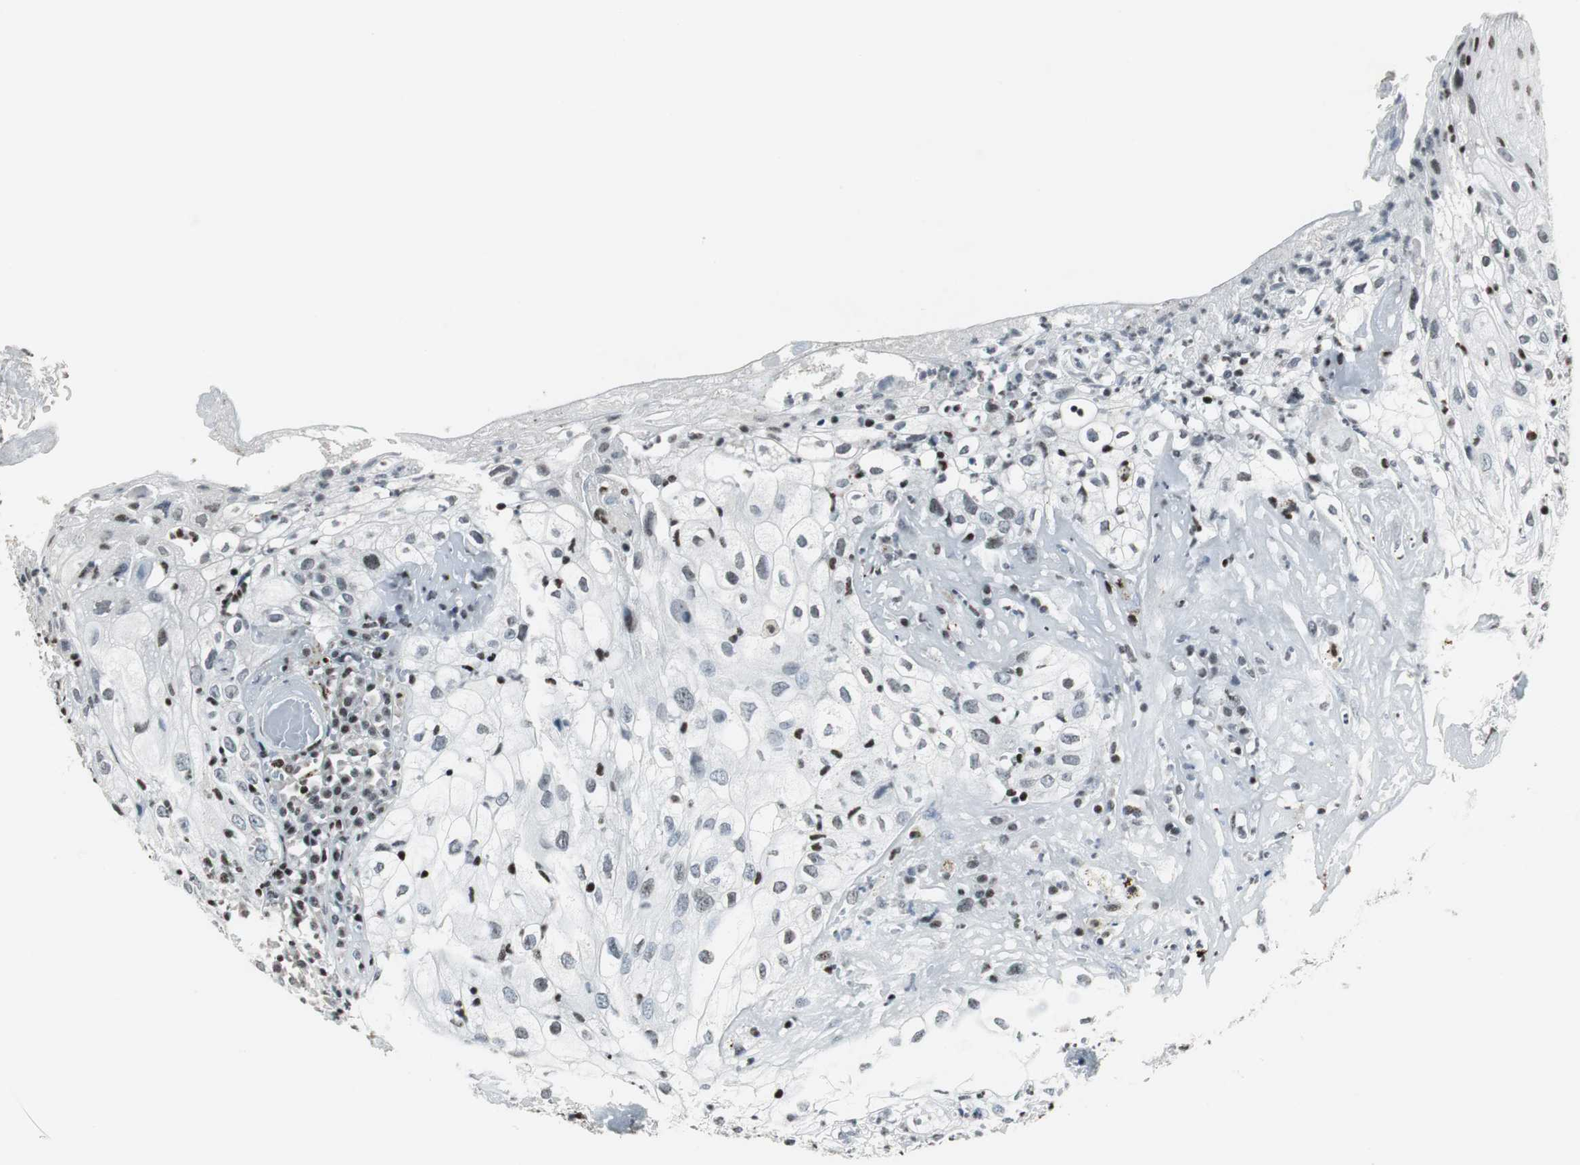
{"staining": {"intensity": "weak", "quantity": "<25%", "location": "nuclear"}, "tissue": "skin cancer", "cell_type": "Tumor cells", "image_type": "cancer", "snomed": [{"axis": "morphology", "description": "Squamous cell carcinoma, NOS"}, {"axis": "topography", "description": "Skin"}], "caption": "The histopathology image reveals no significant staining in tumor cells of squamous cell carcinoma (skin).", "gene": "RBBP4", "patient": {"sex": "male", "age": 65}}